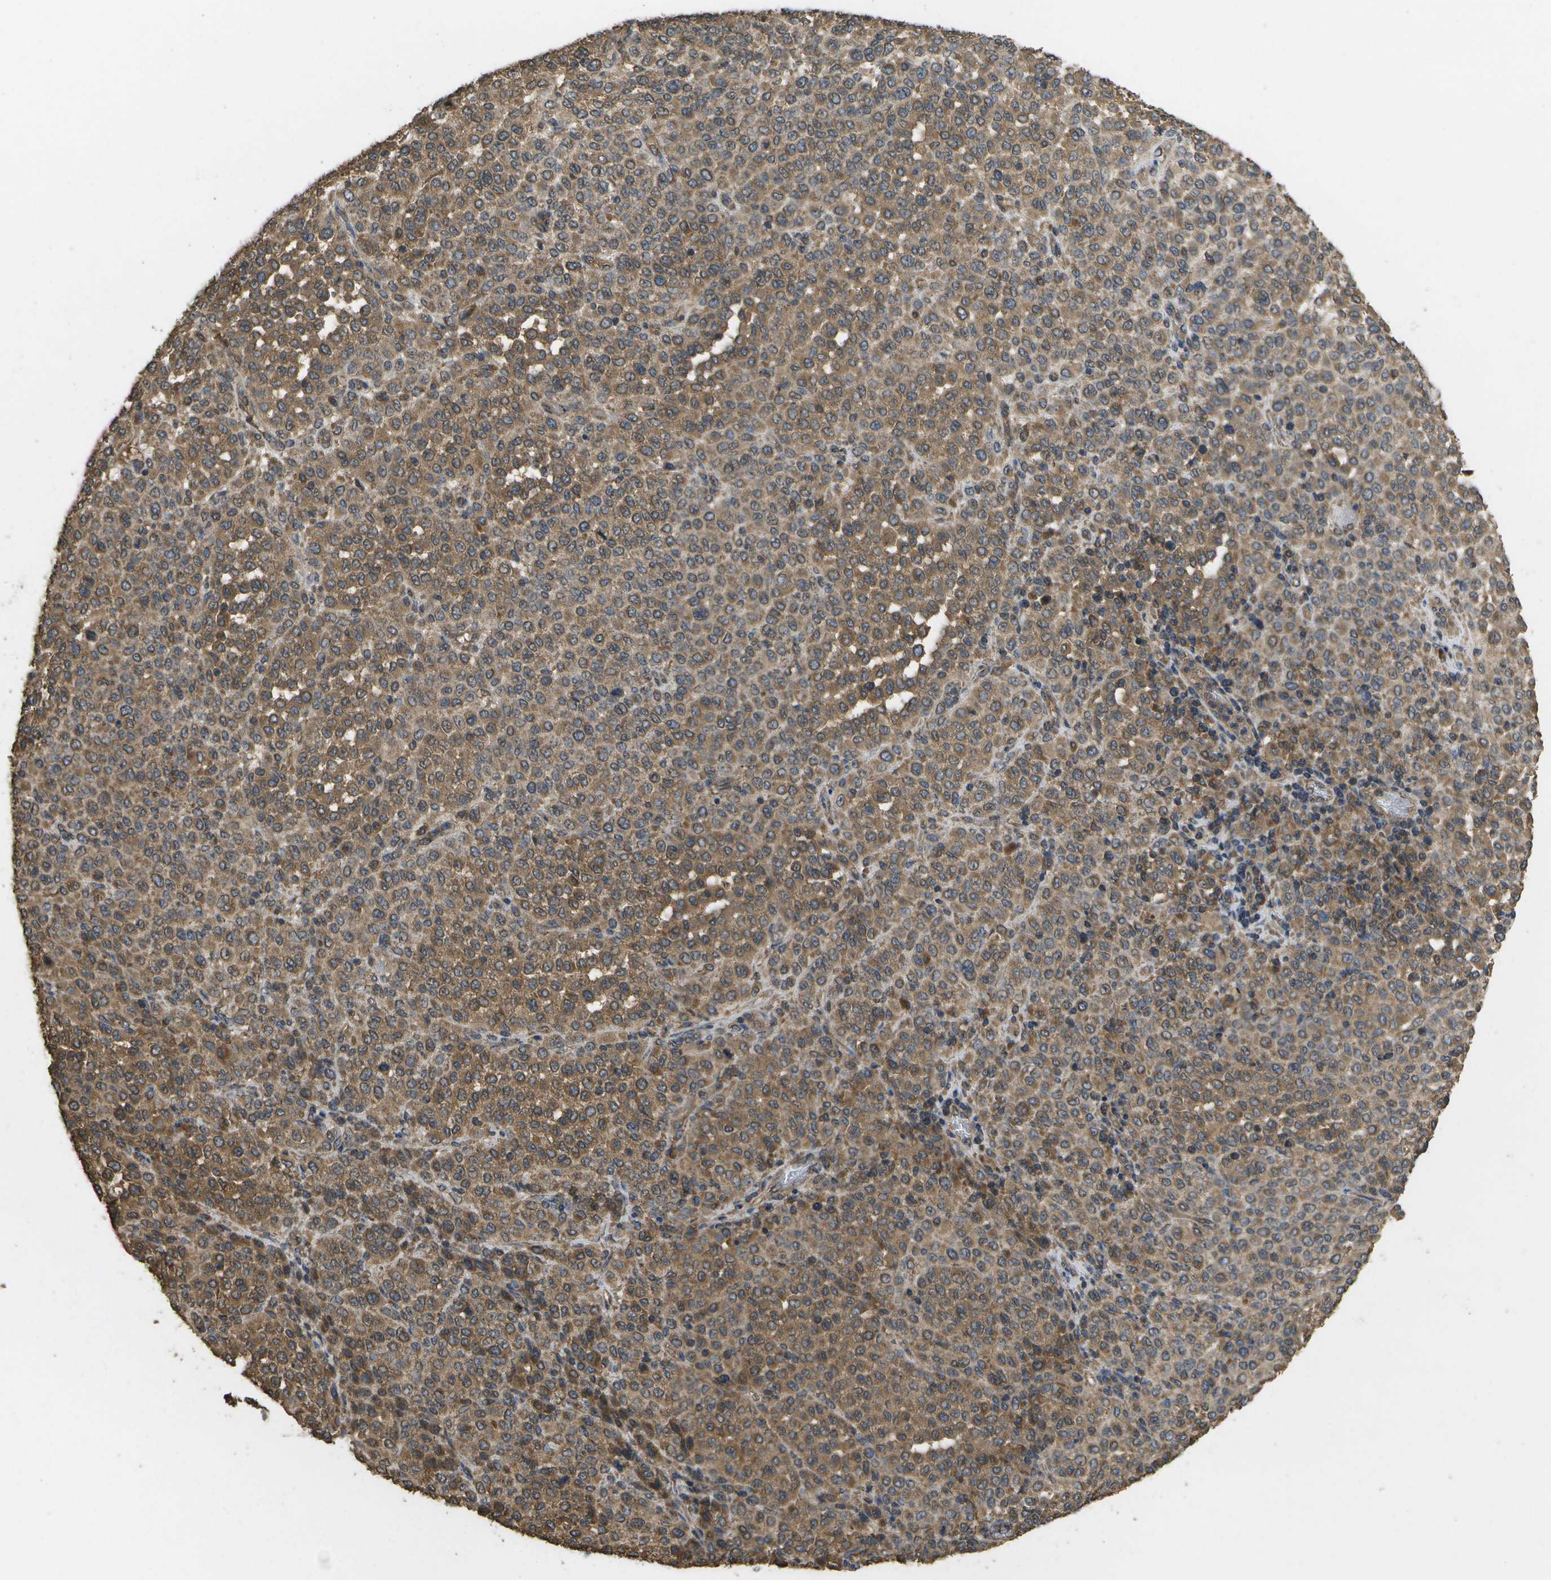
{"staining": {"intensity": "moderate", "quantity": ">75%", "location": "cytoplasmic/membranous"}, "tissue": "melanoma", "cell_type": "Tumor cells", "image_type": "cancer", "snomed": [{"axis": "morphology", "description": "Malignant melanoma, Metastatic site"}, {"axis": "topography", "description": "Pancreas"}], "caption": "DAB immunohistochemical staining of malignant melanoma (metastatic site) displays moderate cytoplasmic/membranous protein positivity in about >75% of tumor cells.", "gene": "SACS", "patient": {"sex": "female", "age": 30}}